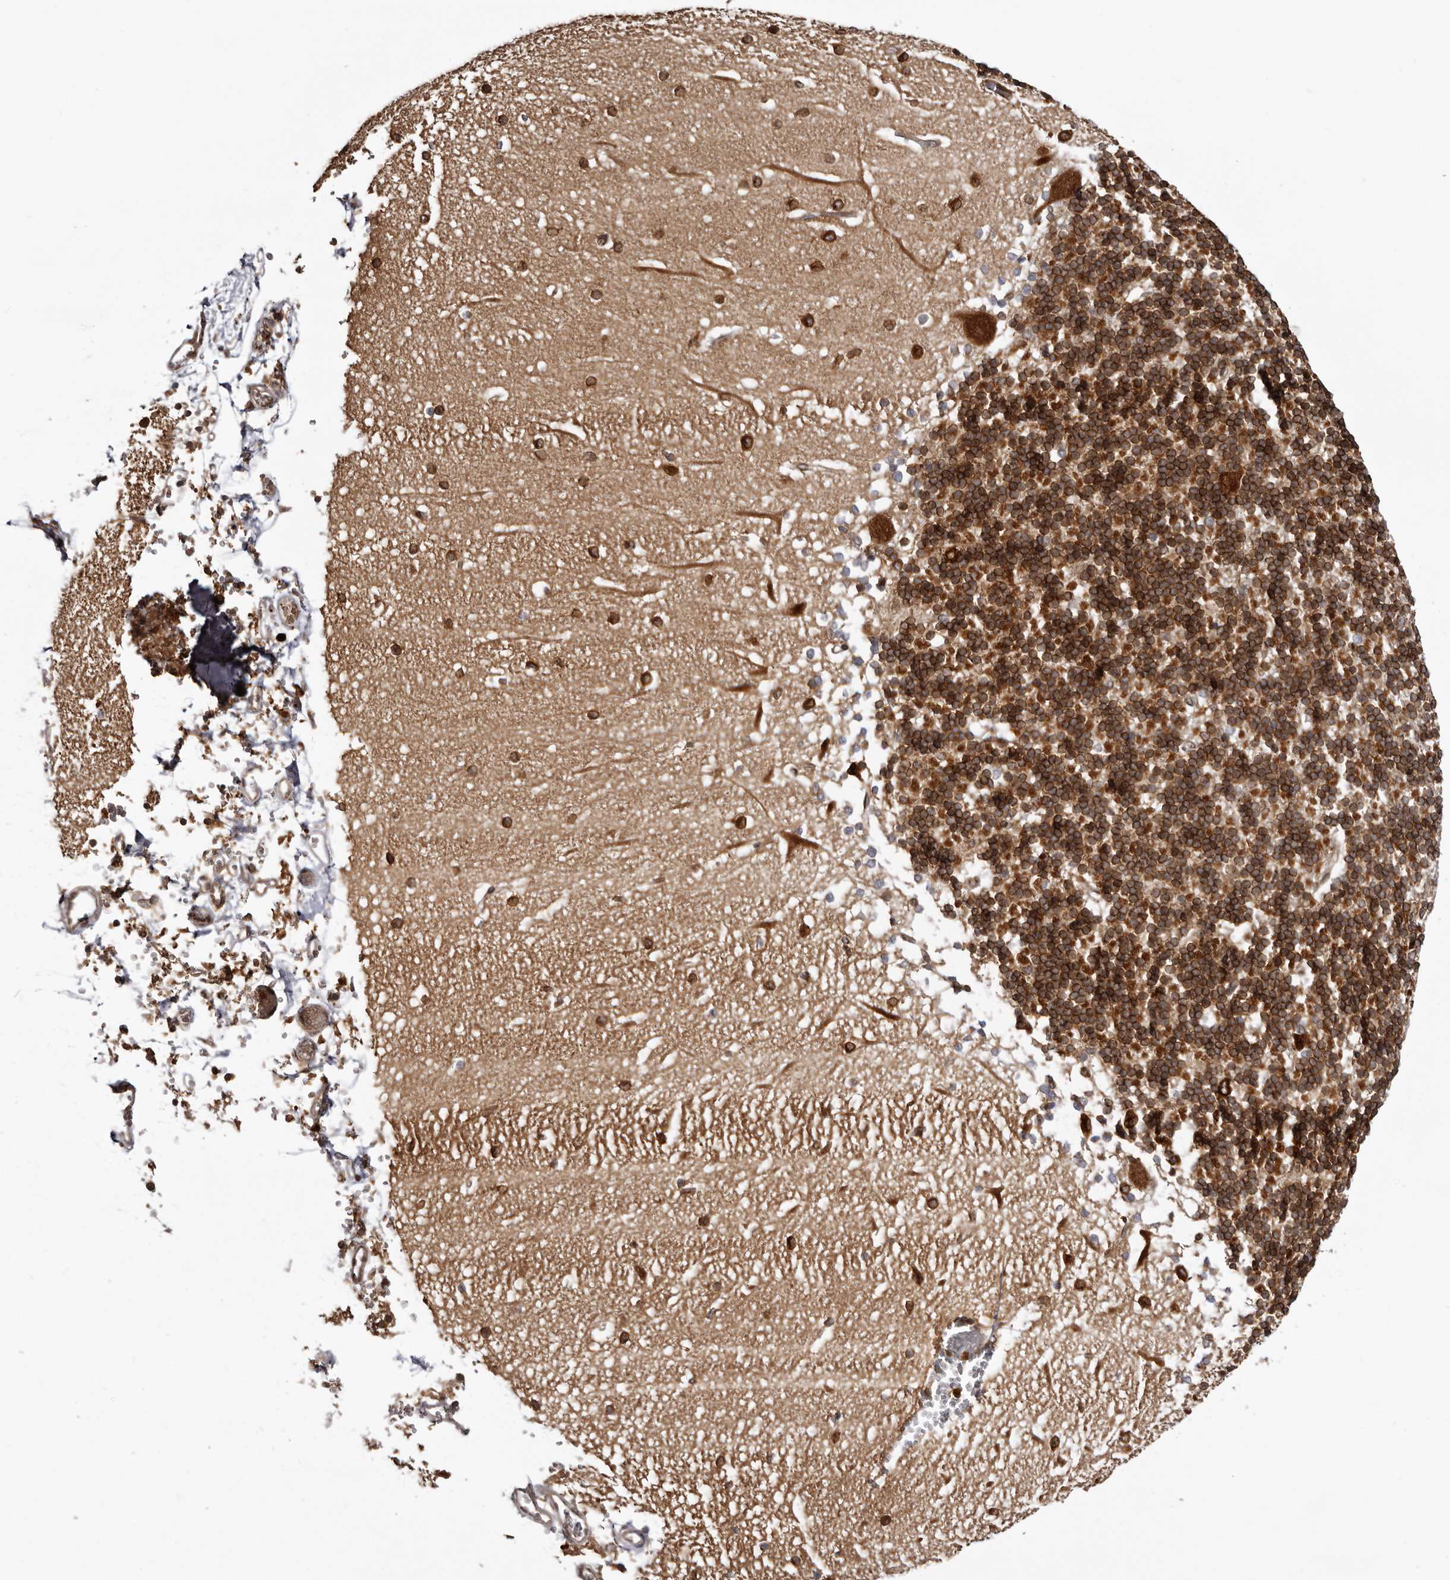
{"staining": {"intensity": "strong", "quantity": ">75%", "location": "cytoplasmic/membranous"}, "tissue": "cerebellum", "cell_type": "Cells in granular layer", "image_type": "normal", "snomed": [{"axis": "morphology", "description": "Normal tissue, NOS"}, {"axis": "topography", "description": "Cerebellum"}], "caption": "This photomicrograph reveals immunohistochemistry staining of benign cerebellum, with high strong cytoplasmic/membranous staining in approximately >75% of cells in granular layer.", "gene": "C4orf3", "patient": {"sex": "male", "age": 37}}